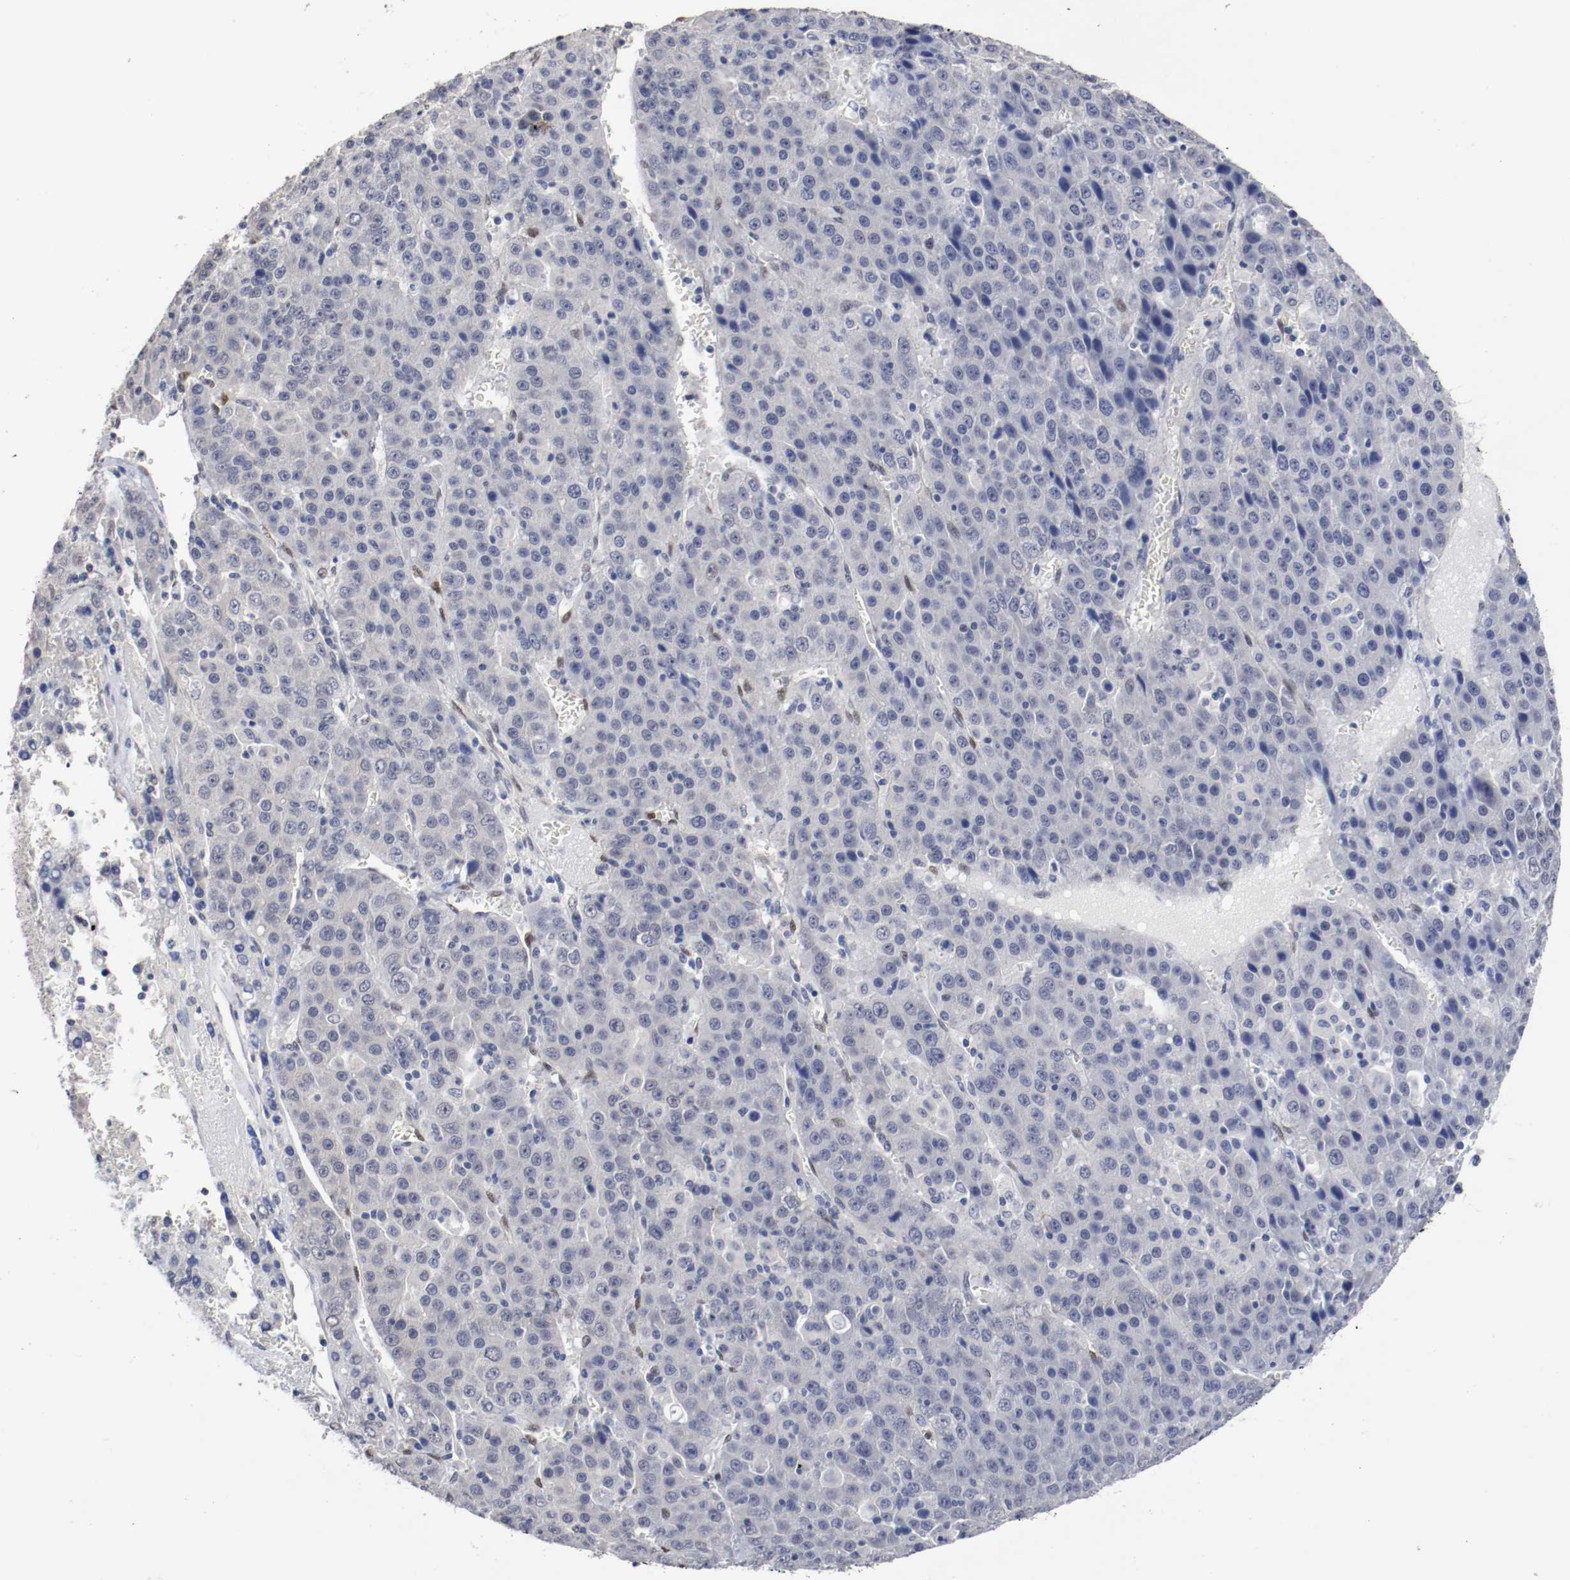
{"staining": {"intensity": "negative", "quantity": "none", "location": "none"}, "tissue": "liver cancer", "cell_type": "Tumor cells", "image_type": "cancer", "snomed": [{"axis": "morphology", "description": "Carcinoma, Hepatocellular, NOS"}, {"axis": "topography", "description": "Liver"}], "caption": "Hepatocellular carcinoma (liver) was stained to show a protein in brown. There is no significant staining in tumor cells.", "gene": "FOSL2", "patient": {"sex": "female", "age": 53}}